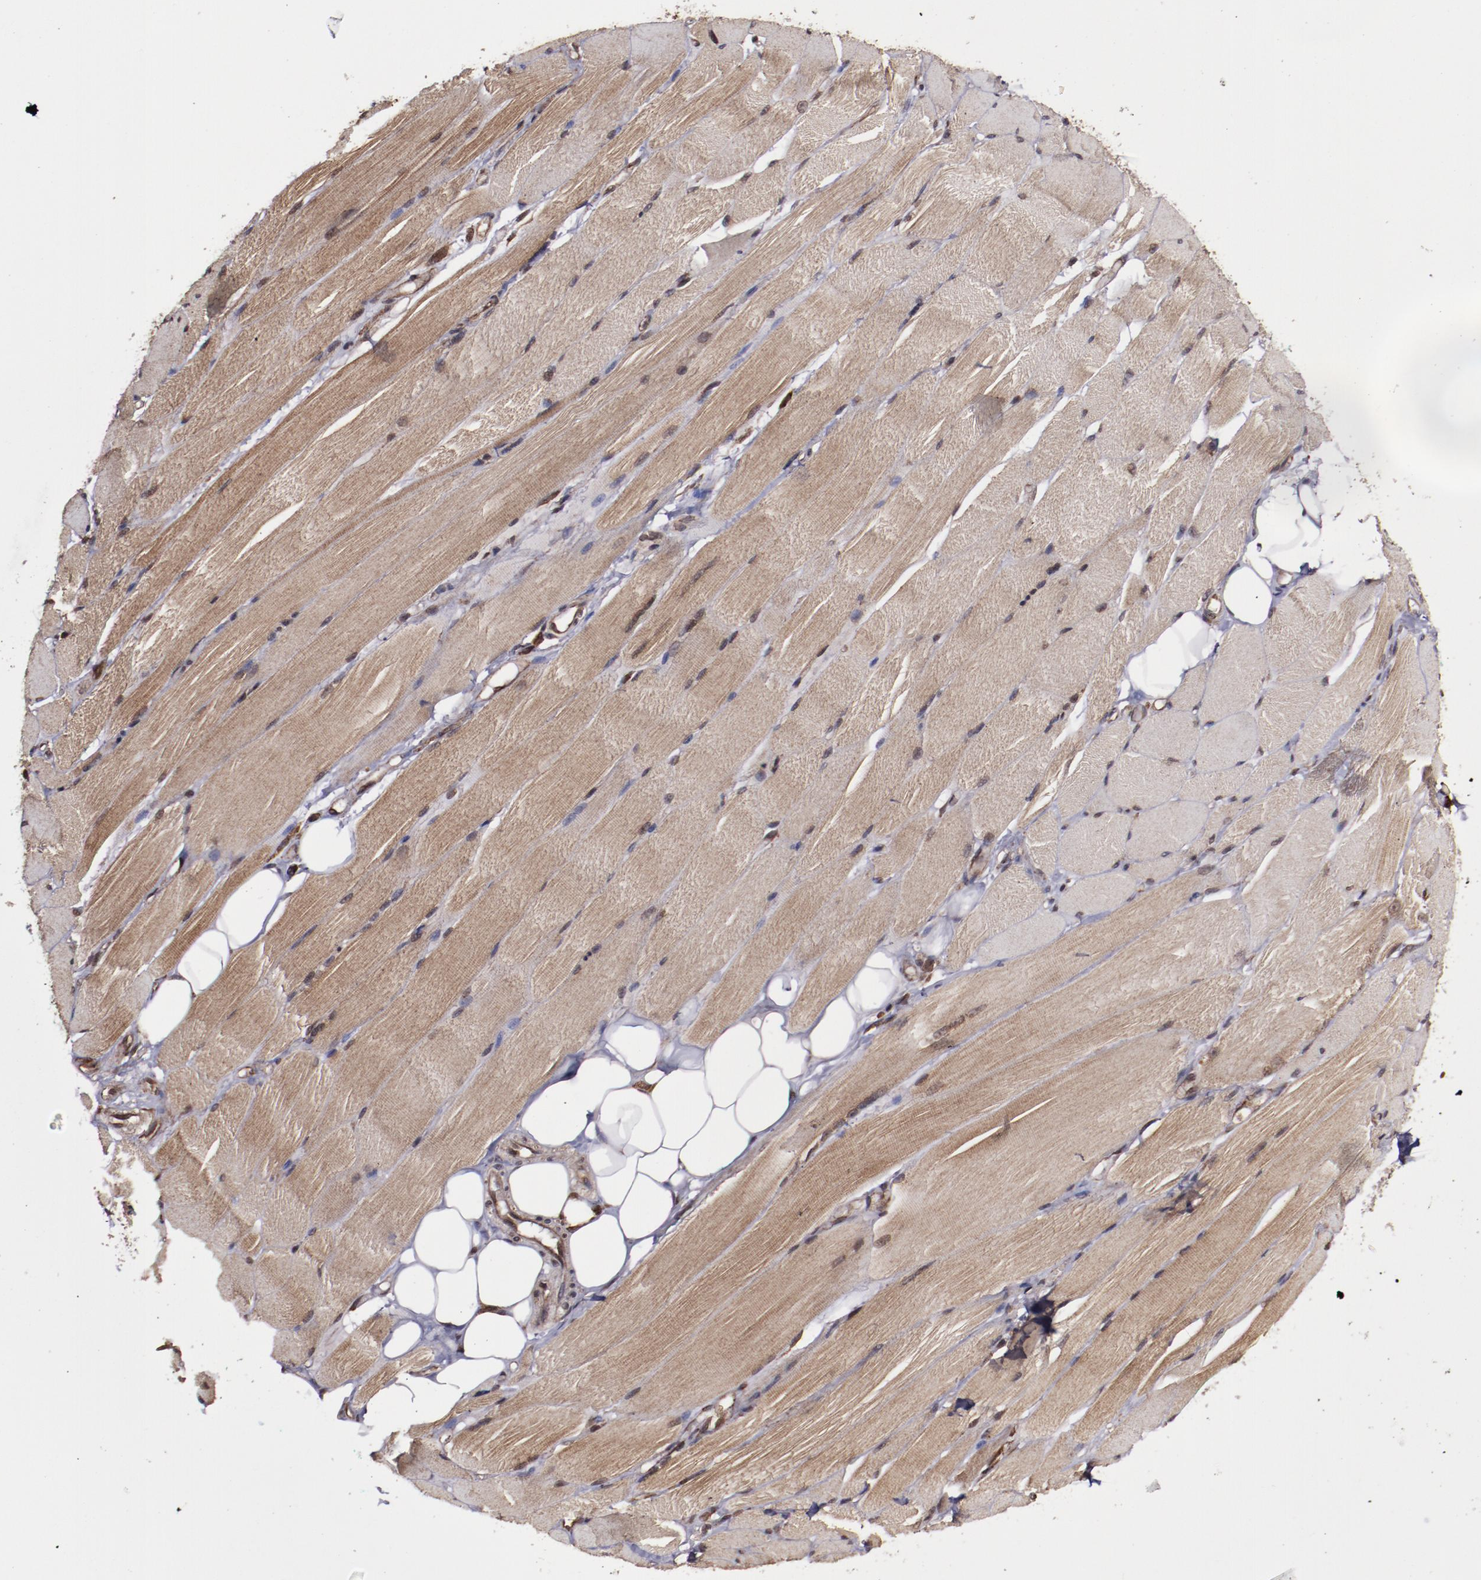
{"staining": {"intensity": "strong", "quantity": ">75%", "location": "cytoplasmic/membranous,nuclear"}, "tissue": "skeletal muscle", "cell_type": "Myocytes", "image_type": "normal", "snomed": [{"axis": "morphology", "description": "Normal tissue, NOS"}, {"axis": "topography", "description": "Skeletal muscle"}, {"axis": "topography", "description": "Peripheral nerve tissue"}], "caption": "A photomicrograph of skeletal muscle stained for a protein reveals strong cytoplasmic/membranous,nuclear brown staining in myocytes.", "gene": "EIF4ENIF1", "patient": {"sex": "female", "age": 84}}